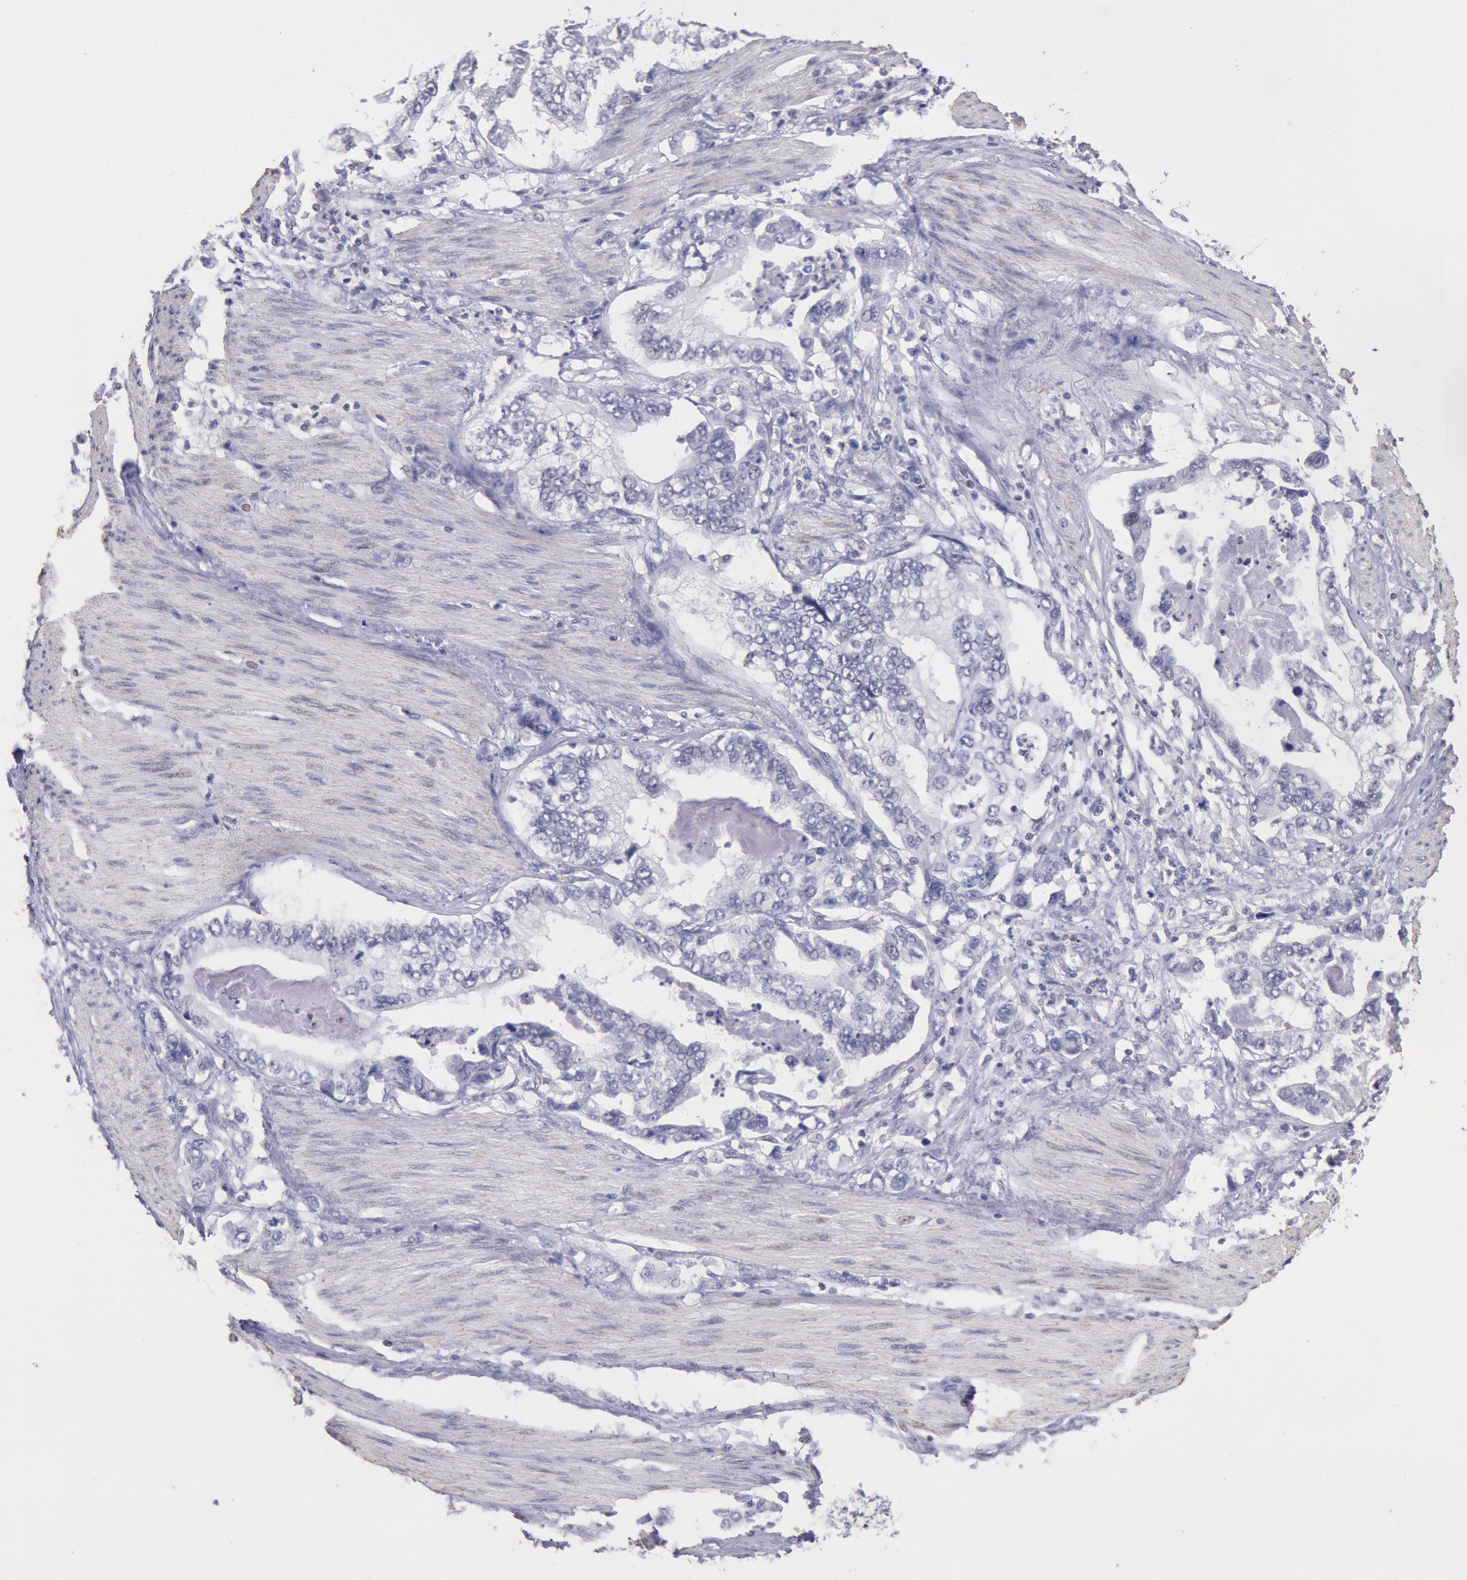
{"staining": {"intensity": "negative", "quantity": "none", "location": "none"}, "tissue": "stomach cancer", "cell_type": "Tumor cells", "image_type": "cancer", "snomed": [{"axis": "morphology", "description": "Adenocarcinoma, NOS"}, {"axis": "topography", "description": "Pancreas"}, {"axis": "topography", "description": "Stomach, upper"}], "caption": "Tumor cells show no significant positivity in stomach cancer. Brightfield microscopy of immunohistochemistry (IHC) stained with DAB (3,3'-diaminobenzidine) (brown) and hematoxylin (blue), captured at high magnification.", "gene": "MYH7", "patient": {"sex": "male", "age": 77}}